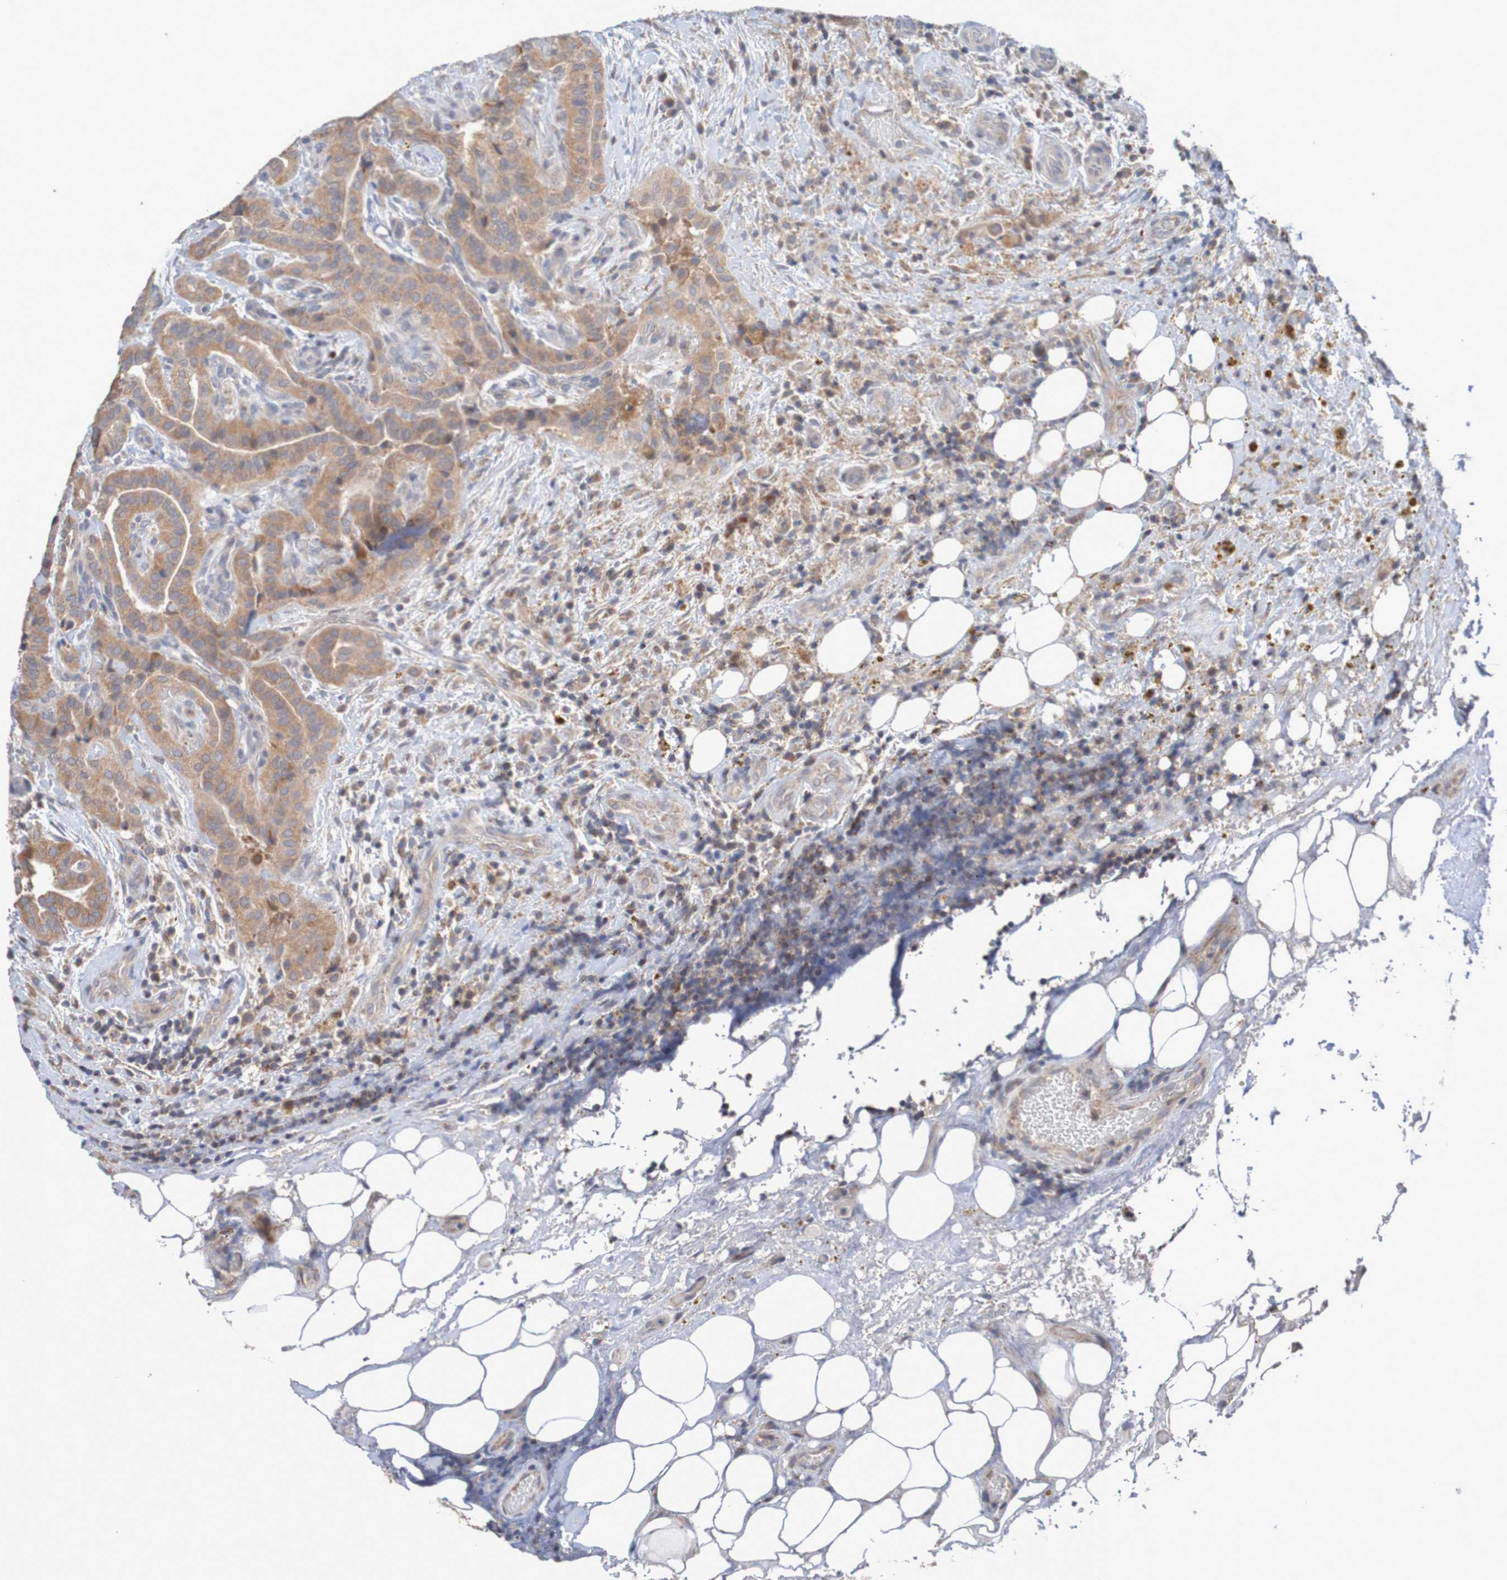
{"staining": {"intensity": "moderate", "quantity": ">75%", "location": "cytoplasmic/membranous"}, "tissue": "thyroid cancer", "cell_type": "Tumor cells", "image_type": "cancer", "snomed": [{"axis": "morphology", "description": "Papillary adenocarcinoma, NOS"}, {"axis": "topography", "description": "Thyroid gland"}], "caption": "Tumor cells show moderate cytoplasmic/membranous positivity in approximately >75% of cells in thyroid cancer (papillary adenocarcinoma).", "gene": "C3orf18", "patient": {"sex": "male", "age": 77}}